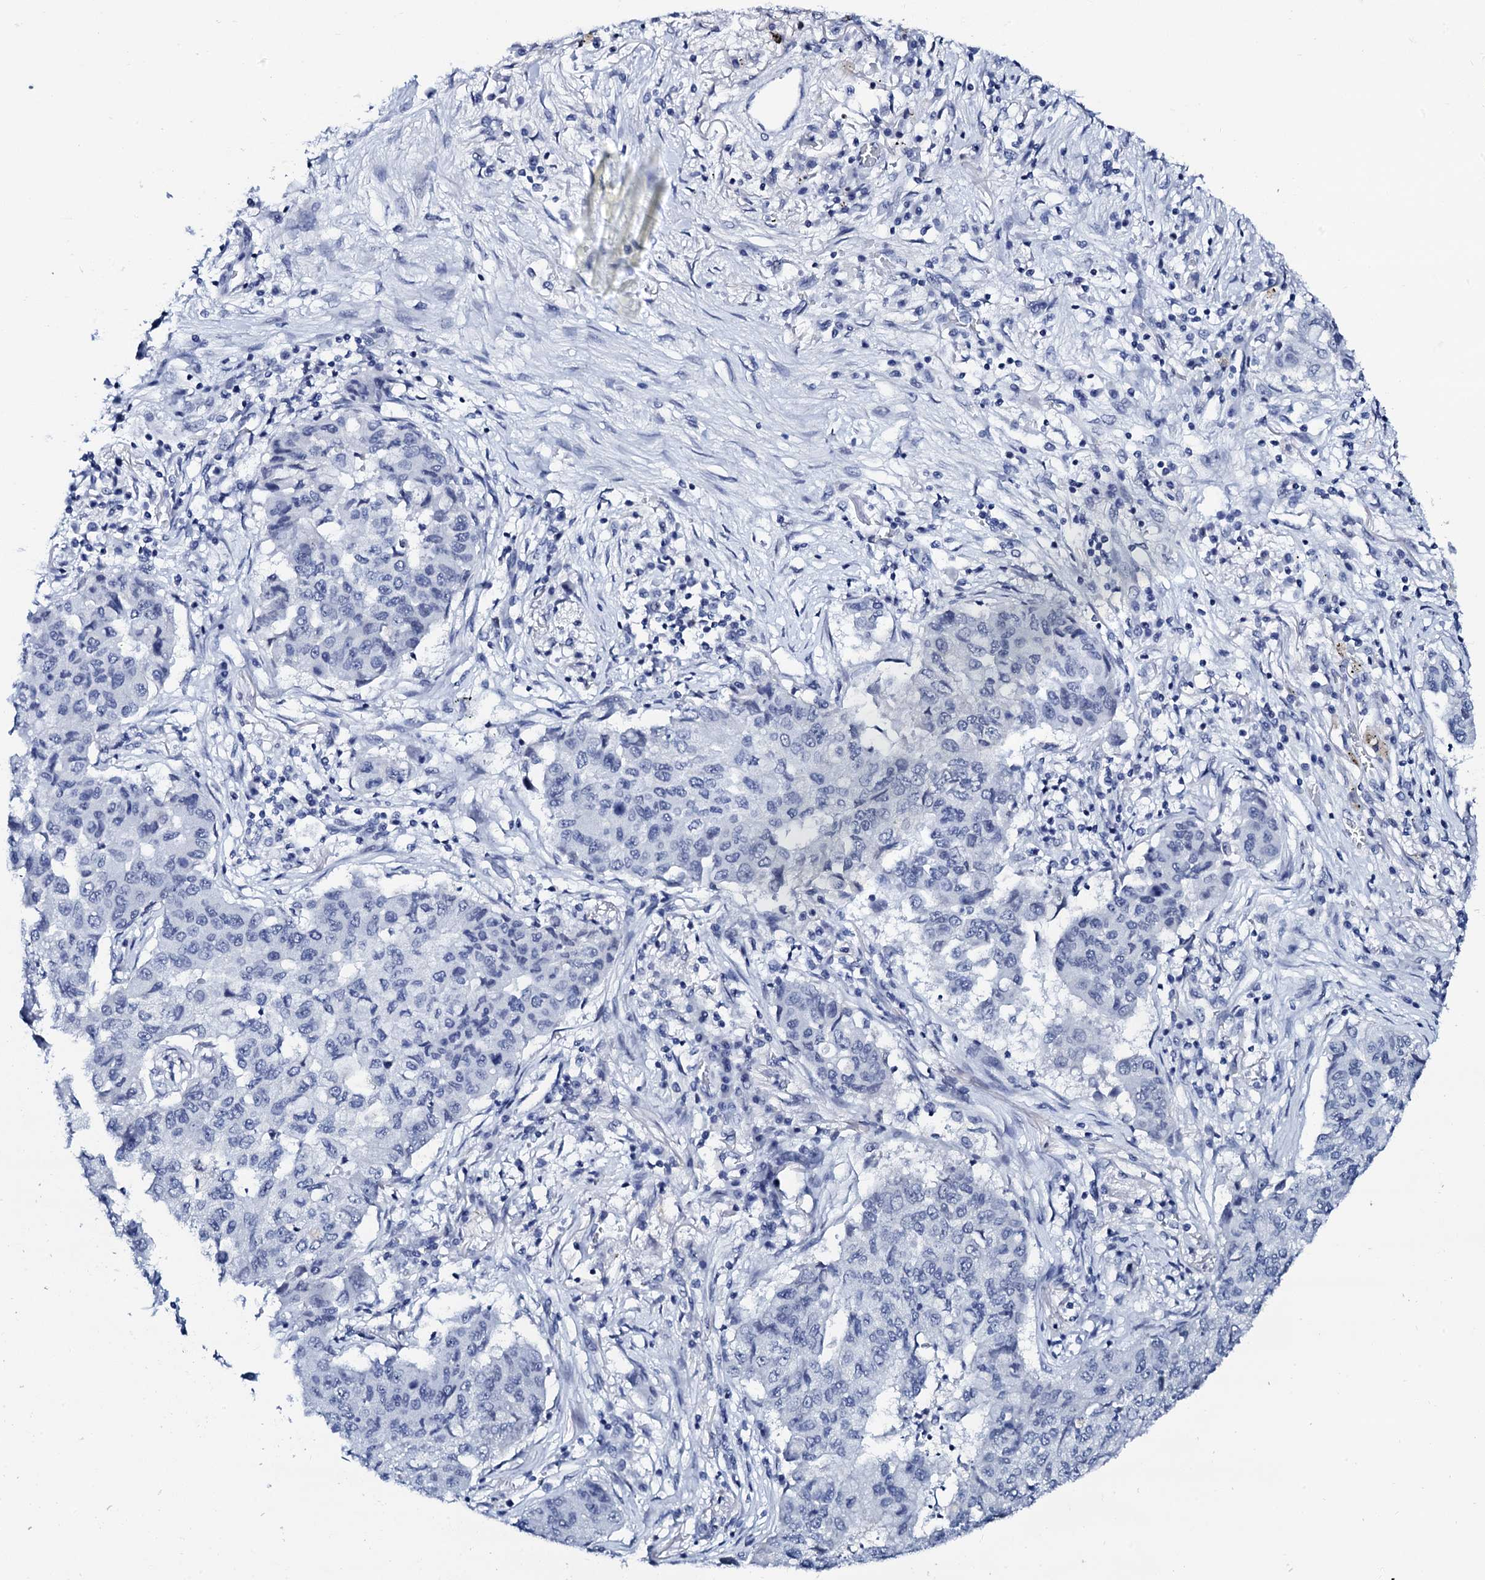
{"staining": {"intensity": "negative", "quantity": "none", "location": "none"}, "tissue": "lung cancer", "cell_type": "Tumor cells", "image_type": "cancer", "snomed": [{"axis": "morphology", "description": "Squamous cell carcinoma, NOS"}, {"axis": "topography", "description": "Lung"}], "caption": "Protein analysis of lung squamous cell carcinoma shows no significant staining in tumor cells. (Immunohistochemistry (ihc), brightfield microscopy, high magnification).", "gene": "SPATA19", "patient": {"sex": "male", "age": 74}}